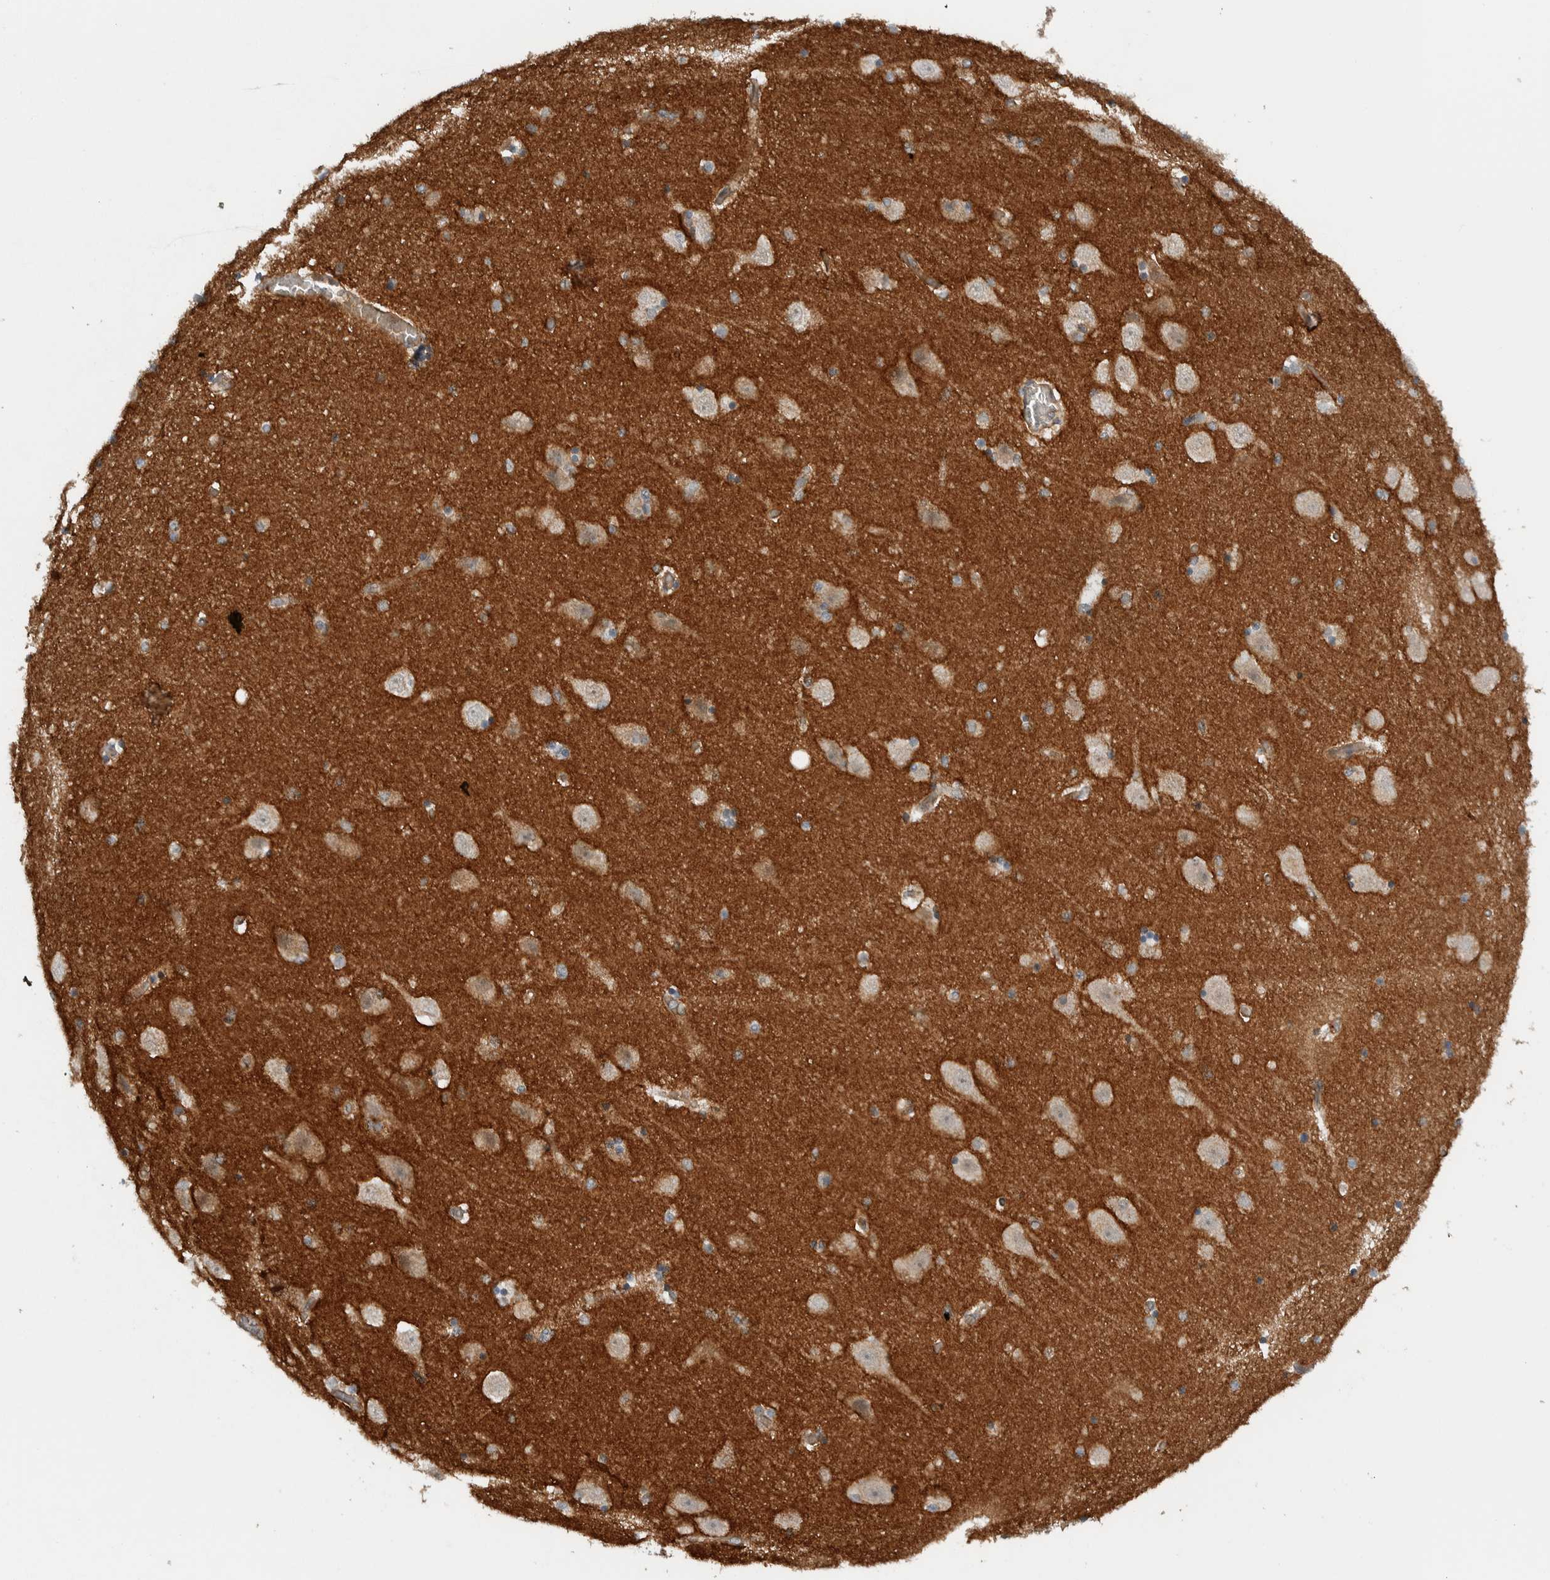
{"staining": {"intensity": "weak", "quantity": "25%-75%", "location": "cytoplasmic/membranous"}, "tissue": "hippocampus", "cell_type": "Glial cells", "image_type": "normal", "snomed": [{"axis": "morphology", "description": "Normal tissue, NOS"}, {"axis": "topography", "description": "Hippocampus"}], "caption": "DAB immunohistochemical staining of normal hippocampus shows weak cytoplasmic/membranous protein expression in approximately 25%-75% of glial cells.", "gene": "ARMC7", "patient": {"sex": "female", "age": 54}}